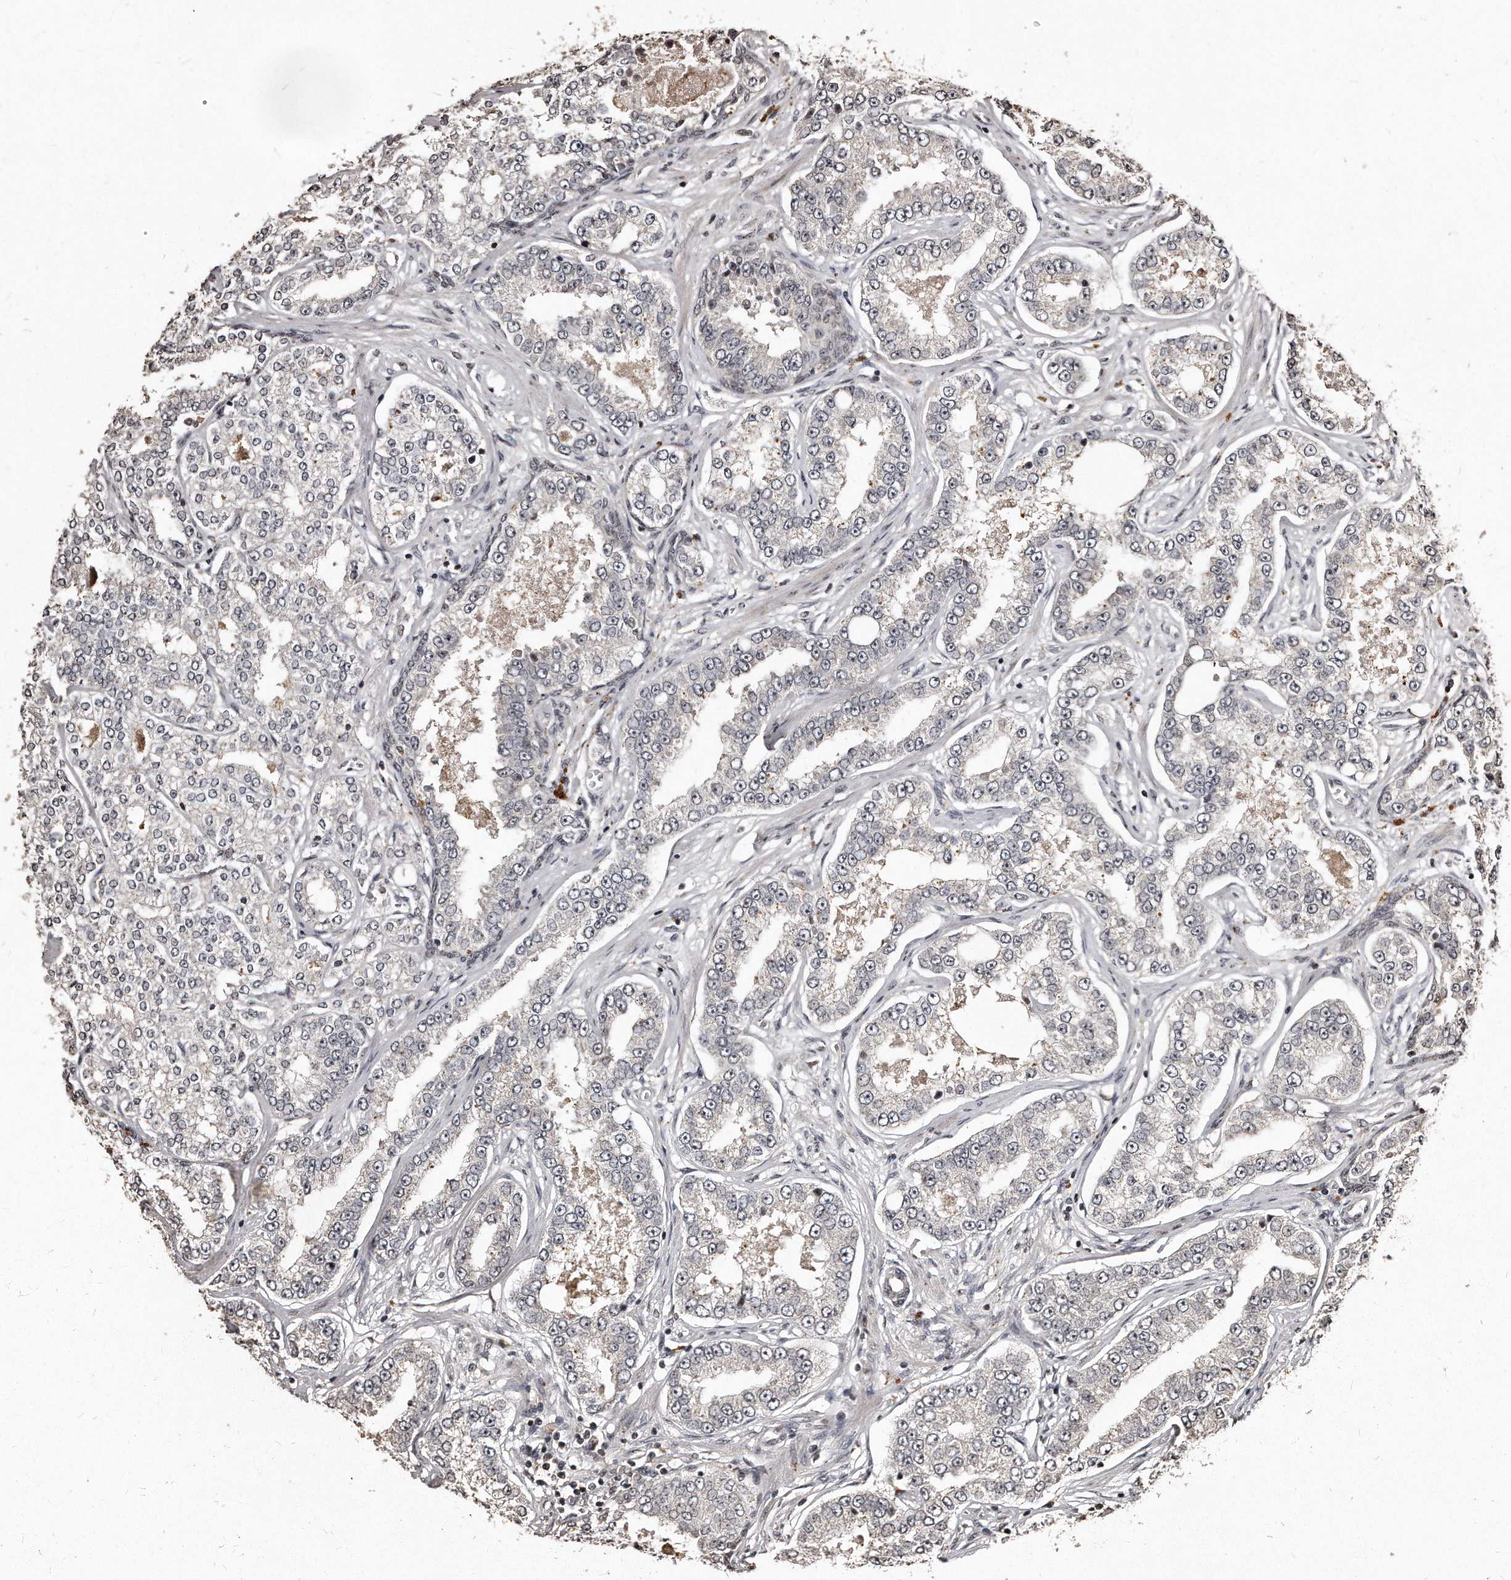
{"staining": {"intensity": "negative", "quantity": "none", "location": "none"}, "tissue": "prostate cancer", "cell_type": "Tumor cells", "image_type": "cancer", "snomed": [{"axis": "morphology", "description": "Normal tissue, NOS"}, {"axis": "morphology", "description": "Adenocarcinoma, High grade"}, {"axis": "topography", "description": "Prostate"}], "caption": "Immunohistochemical staining of human prostate cancer exhibits no significant staining in tumor cells. (DAB immunohistochemistry, high magnification).", "gene": "TSHR", "patient": {"sex": "male", "age": 83}}